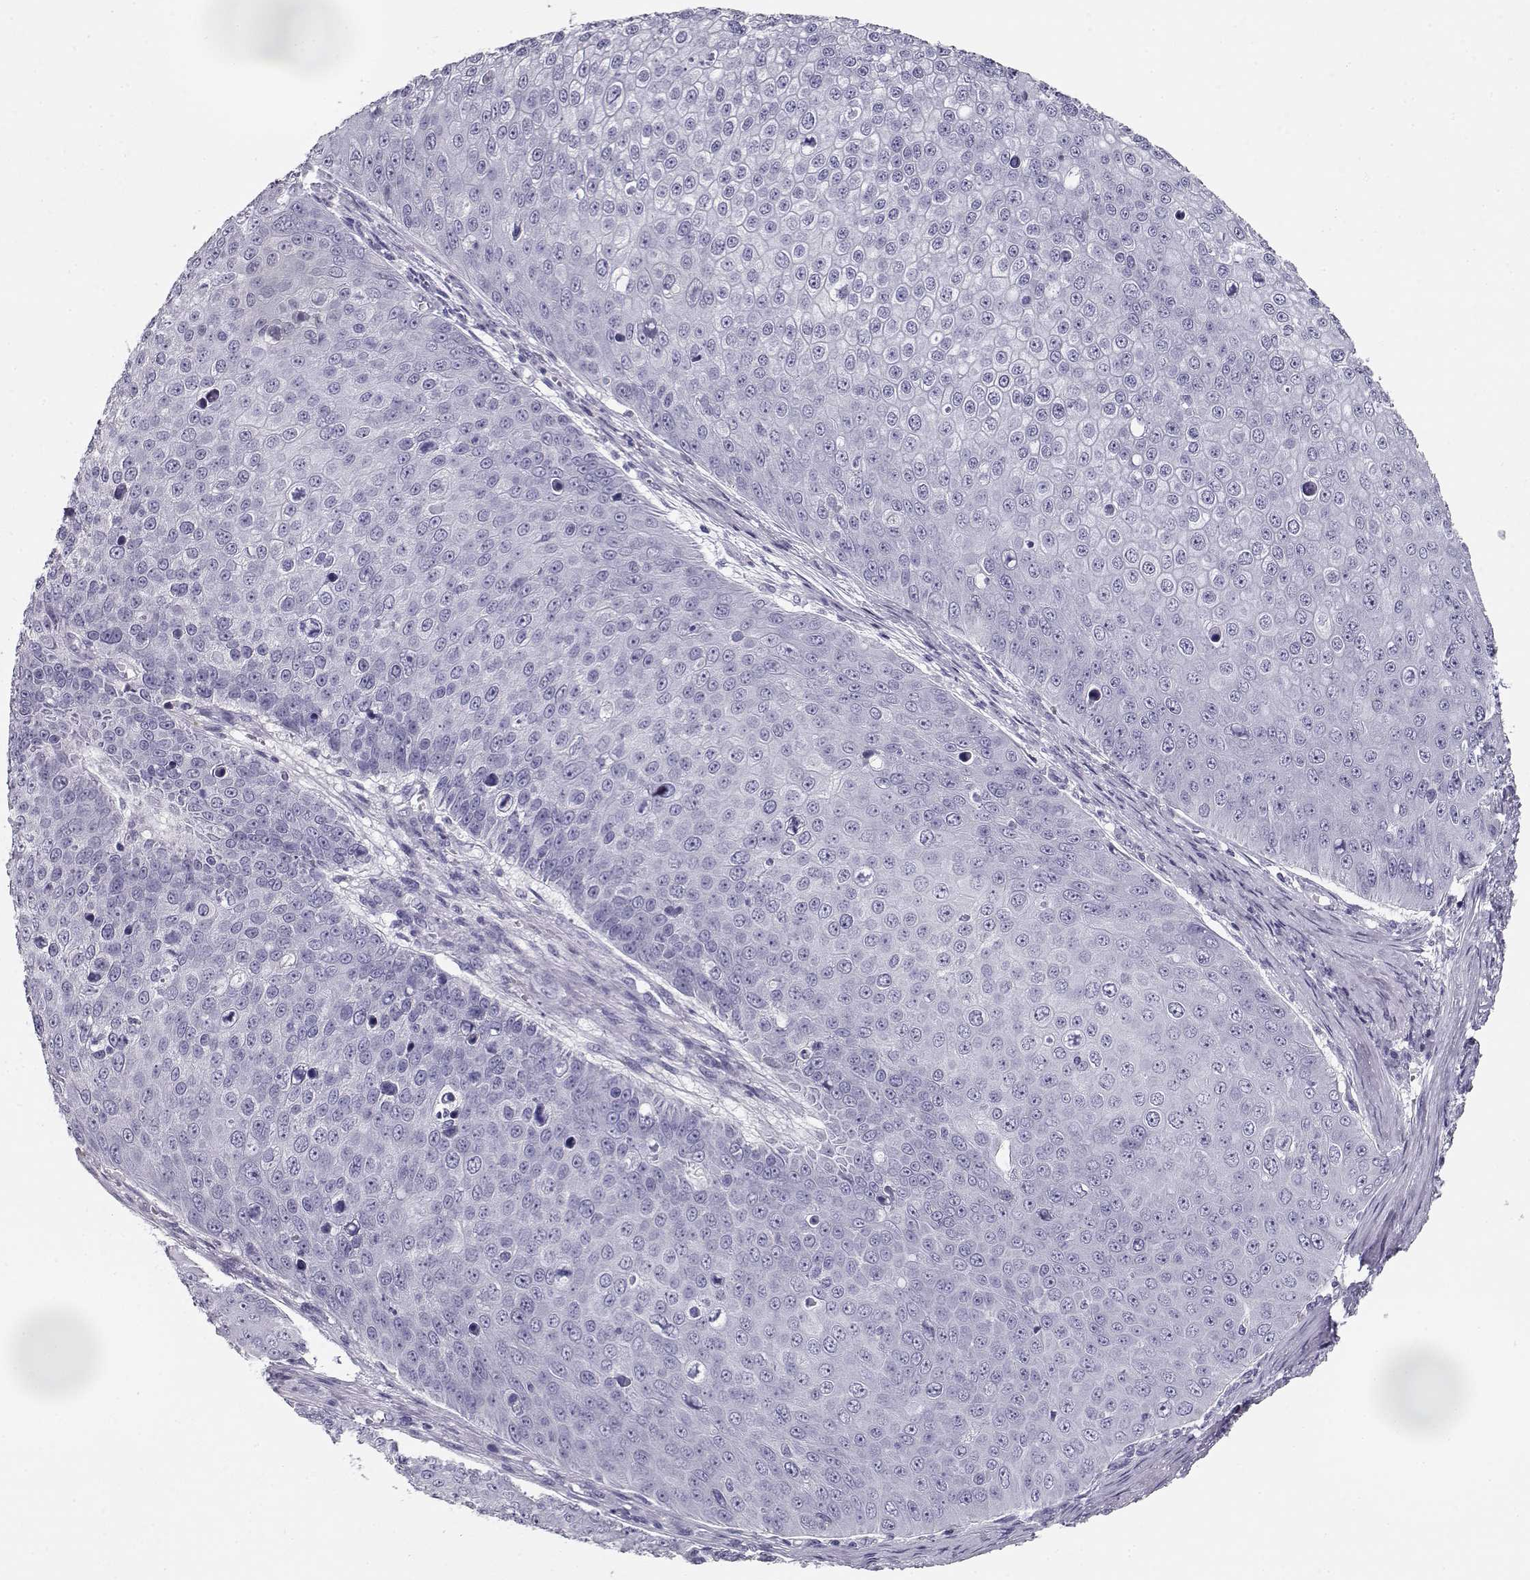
{"staining": {"intensity": "negative", "quantity": "none", "location": "none"}, "tissue": "skin cancer", "cell_type": "Tumor cells", "image_type": "cancer", "snomed": [{"axis": "morphology", "description": "Squamous cell carcinoma, NOS"}, {"axis": "topography", "description": "Skin"}], "caption": "DAB immunohistochemical staining of human skin cancer displays no significant expression in tumor cells.", "gene": "MAGEC1", "patient": {"sex": "male", "age": 71}}